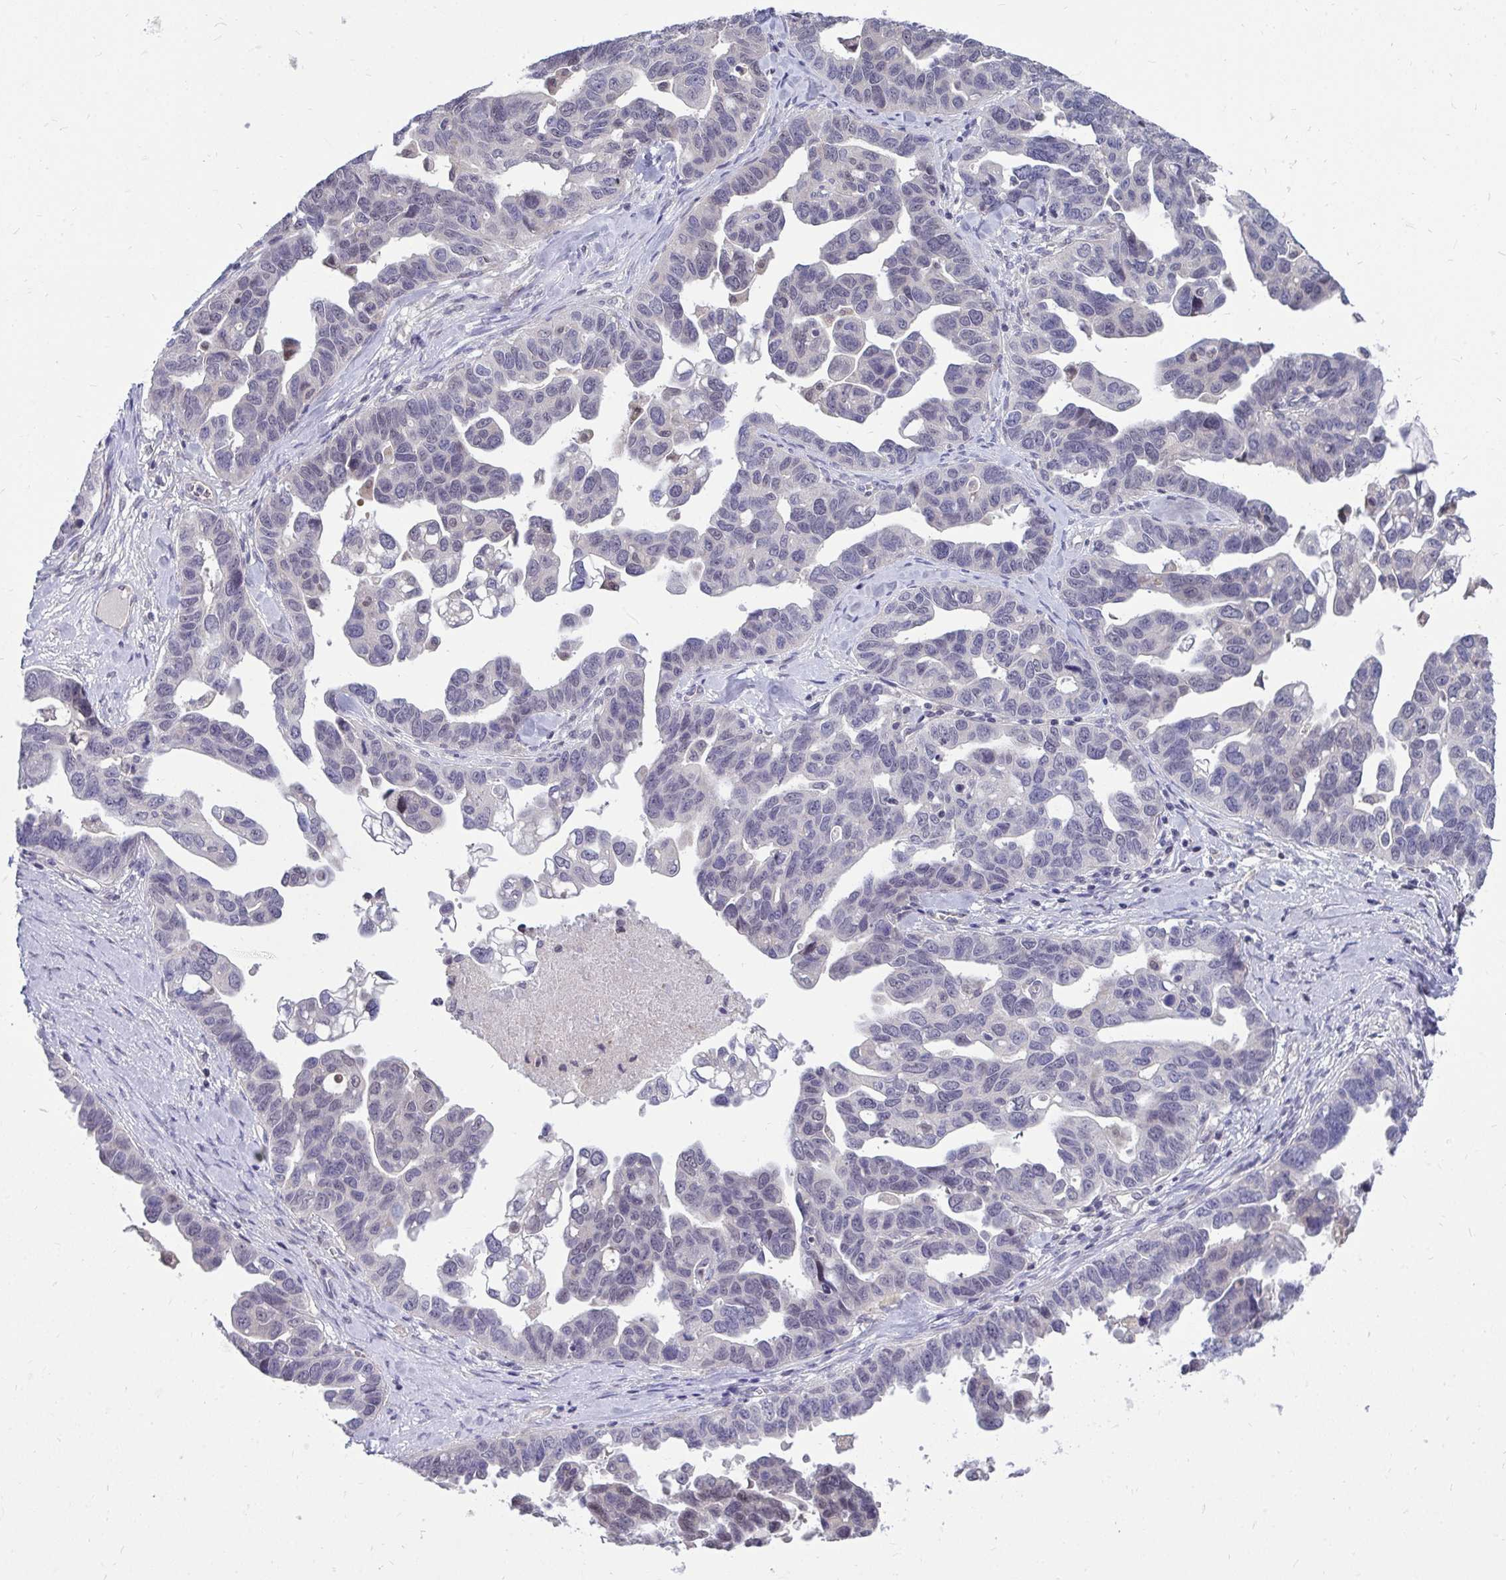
{"staining": {"intensity": "negative", "quantity": "none", "location": "none"}, "tissue": "ovarian cancer", "cell_type": "Tumor cells", "image_type": "cancer", "snomed": [{"axis": "morphology", "description": "Cystadenocarcinoma, serous, NOS"}, {"axis": "topography", "description": "Ovary"}], "caption": "The immunohistochemistry micrograph has no significant positivity in tumor cells of ovarian cancer (serous cystadenocarcinoma) tissue.", "gene": "MROH8", "patient": {"sex": "female", "age": 69}}